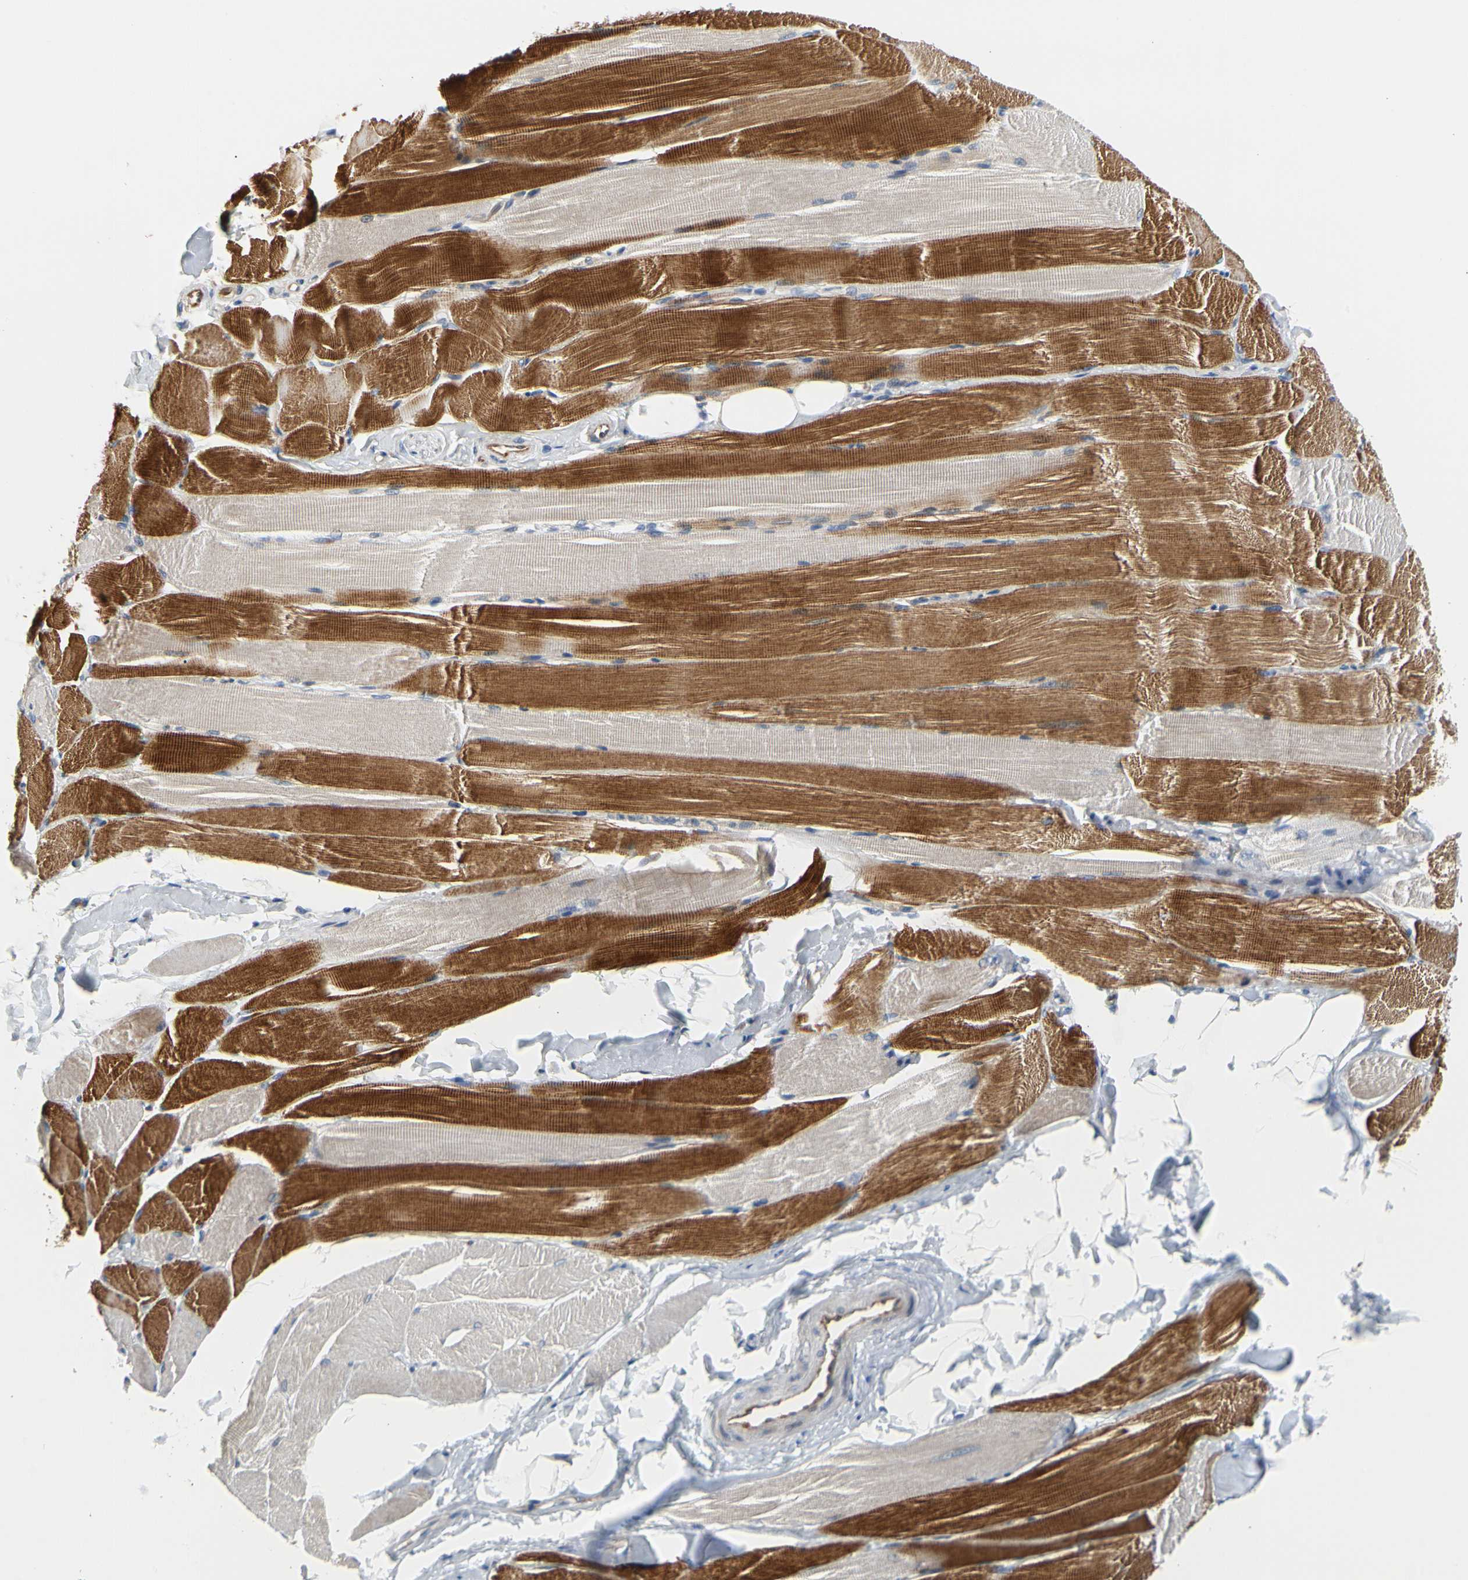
{"staining": {"intensity": "moderate", "quantity": "25%-75%", "location": "cytoplasmic/membranous"}, "tissue": "skeletal muscle", "cell_type": "Myocytes", "image_type": "normal", "snomed": [{"axis": "morphology", "description": "Normal tissue, NOS"}, {"axis": "topography", "description": "Skeletal muscle"}, {"axis": "topography", "description": "Peripheral nerve tissue"}], "caption": "Immunohistochemistry (DAB) staining of unremarkable skeletal muscle shows moderate cytoplasmic/membranous protein expression in approximately 25%-75% of myocytes.", "gene": "ZNF236", "patient": {"sex": "female", "age": 84}}